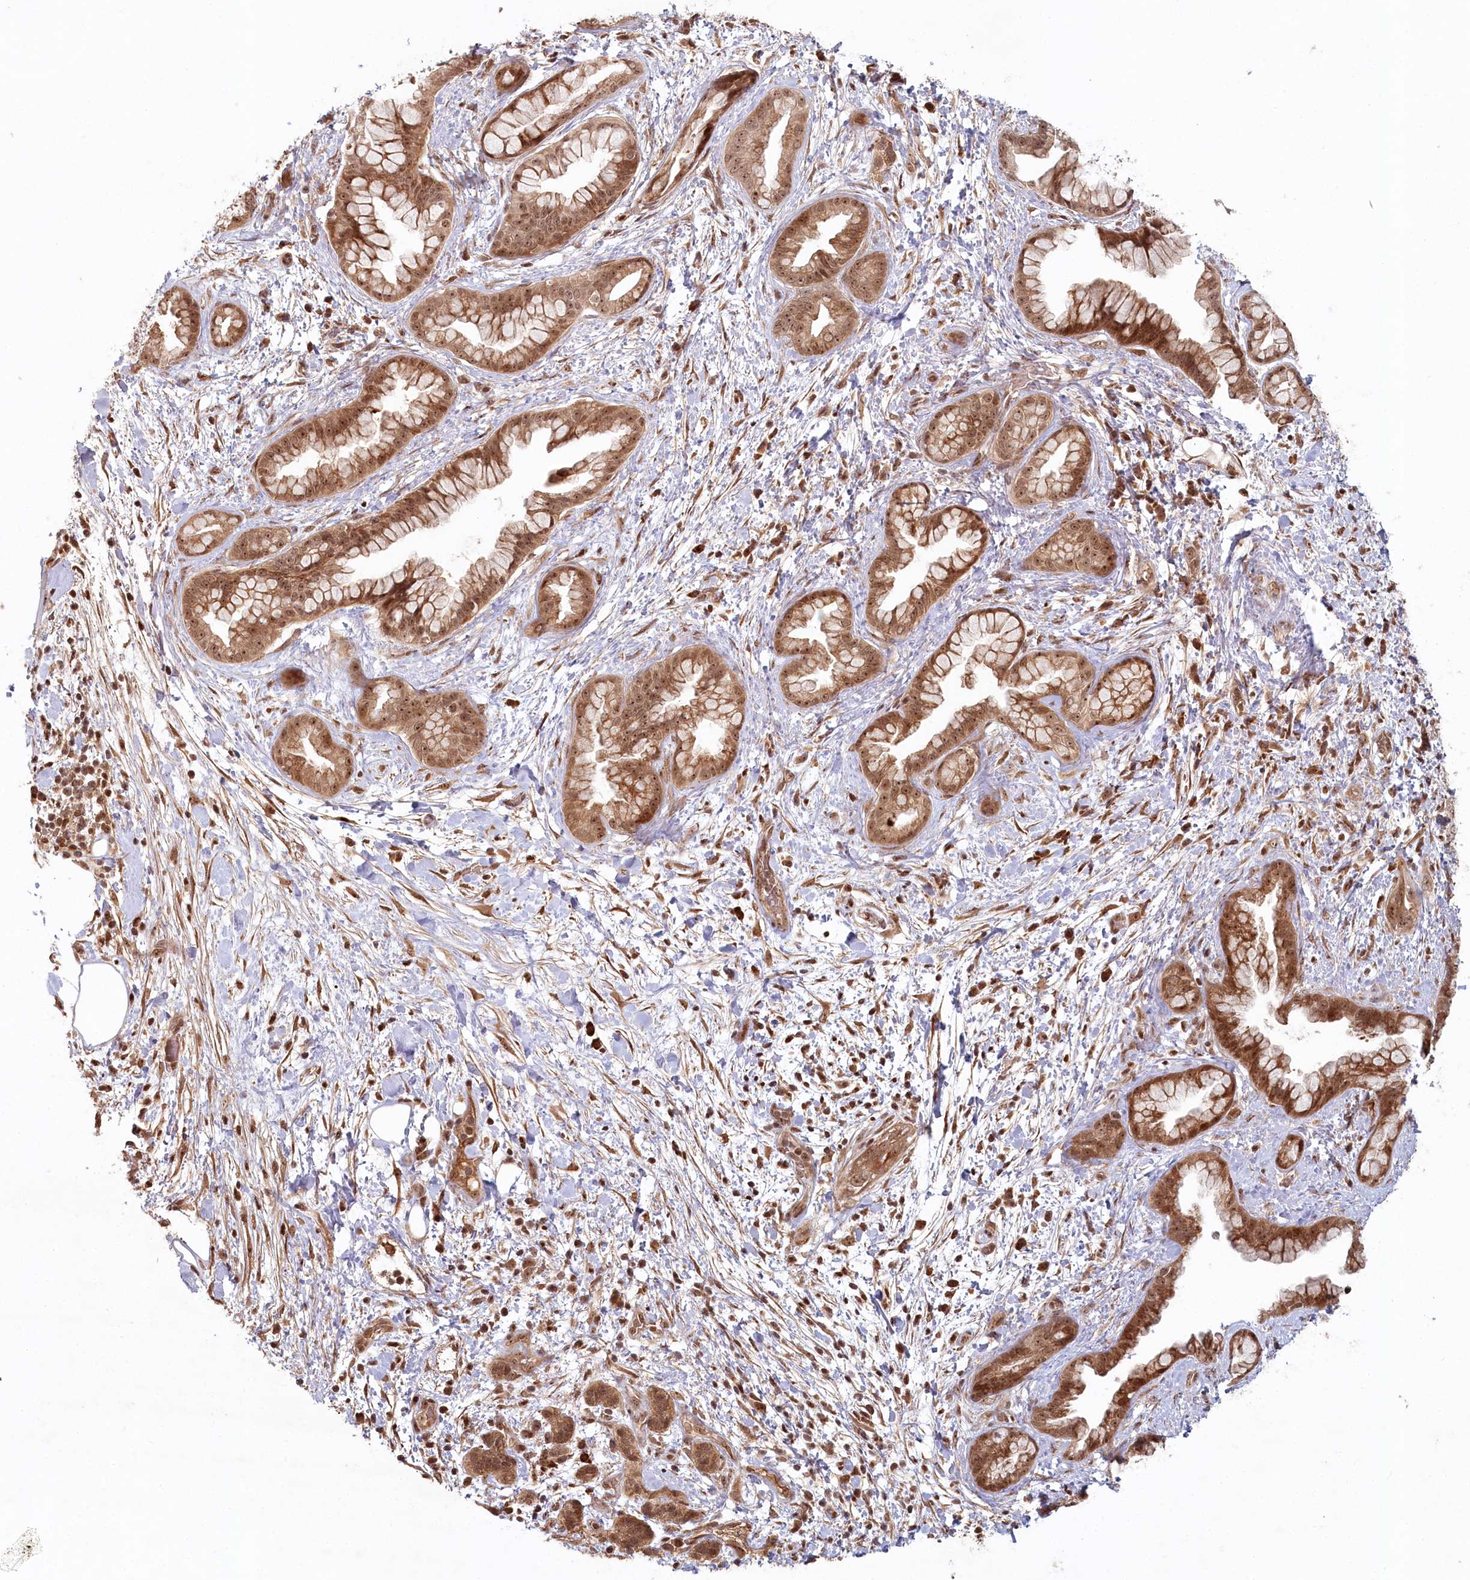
{"staining": {"intensity": "moderate", "quantity": ">75%", "location": "cytoplasmic/membranous,nuclear"}, "tissue": "pancreatic cancer", "cell_type": "Tumor cells", "image_type": "cancer", "snomed": [{"axis": "morphology", "description": "Adenocarcinoma, NOS"}, {"axis": "topography", "description": "Pancreas"}], "caption": "The histopathology image shows immunohistochemical staining of adenocarcinoma (pancreatic). There is moderate cytoplasmic/membranous and nuclear staining is appreciated in approximately >75% of tumor cells.", "gene": "WAPL", "patient": {"sex": "female", "age": 78}}